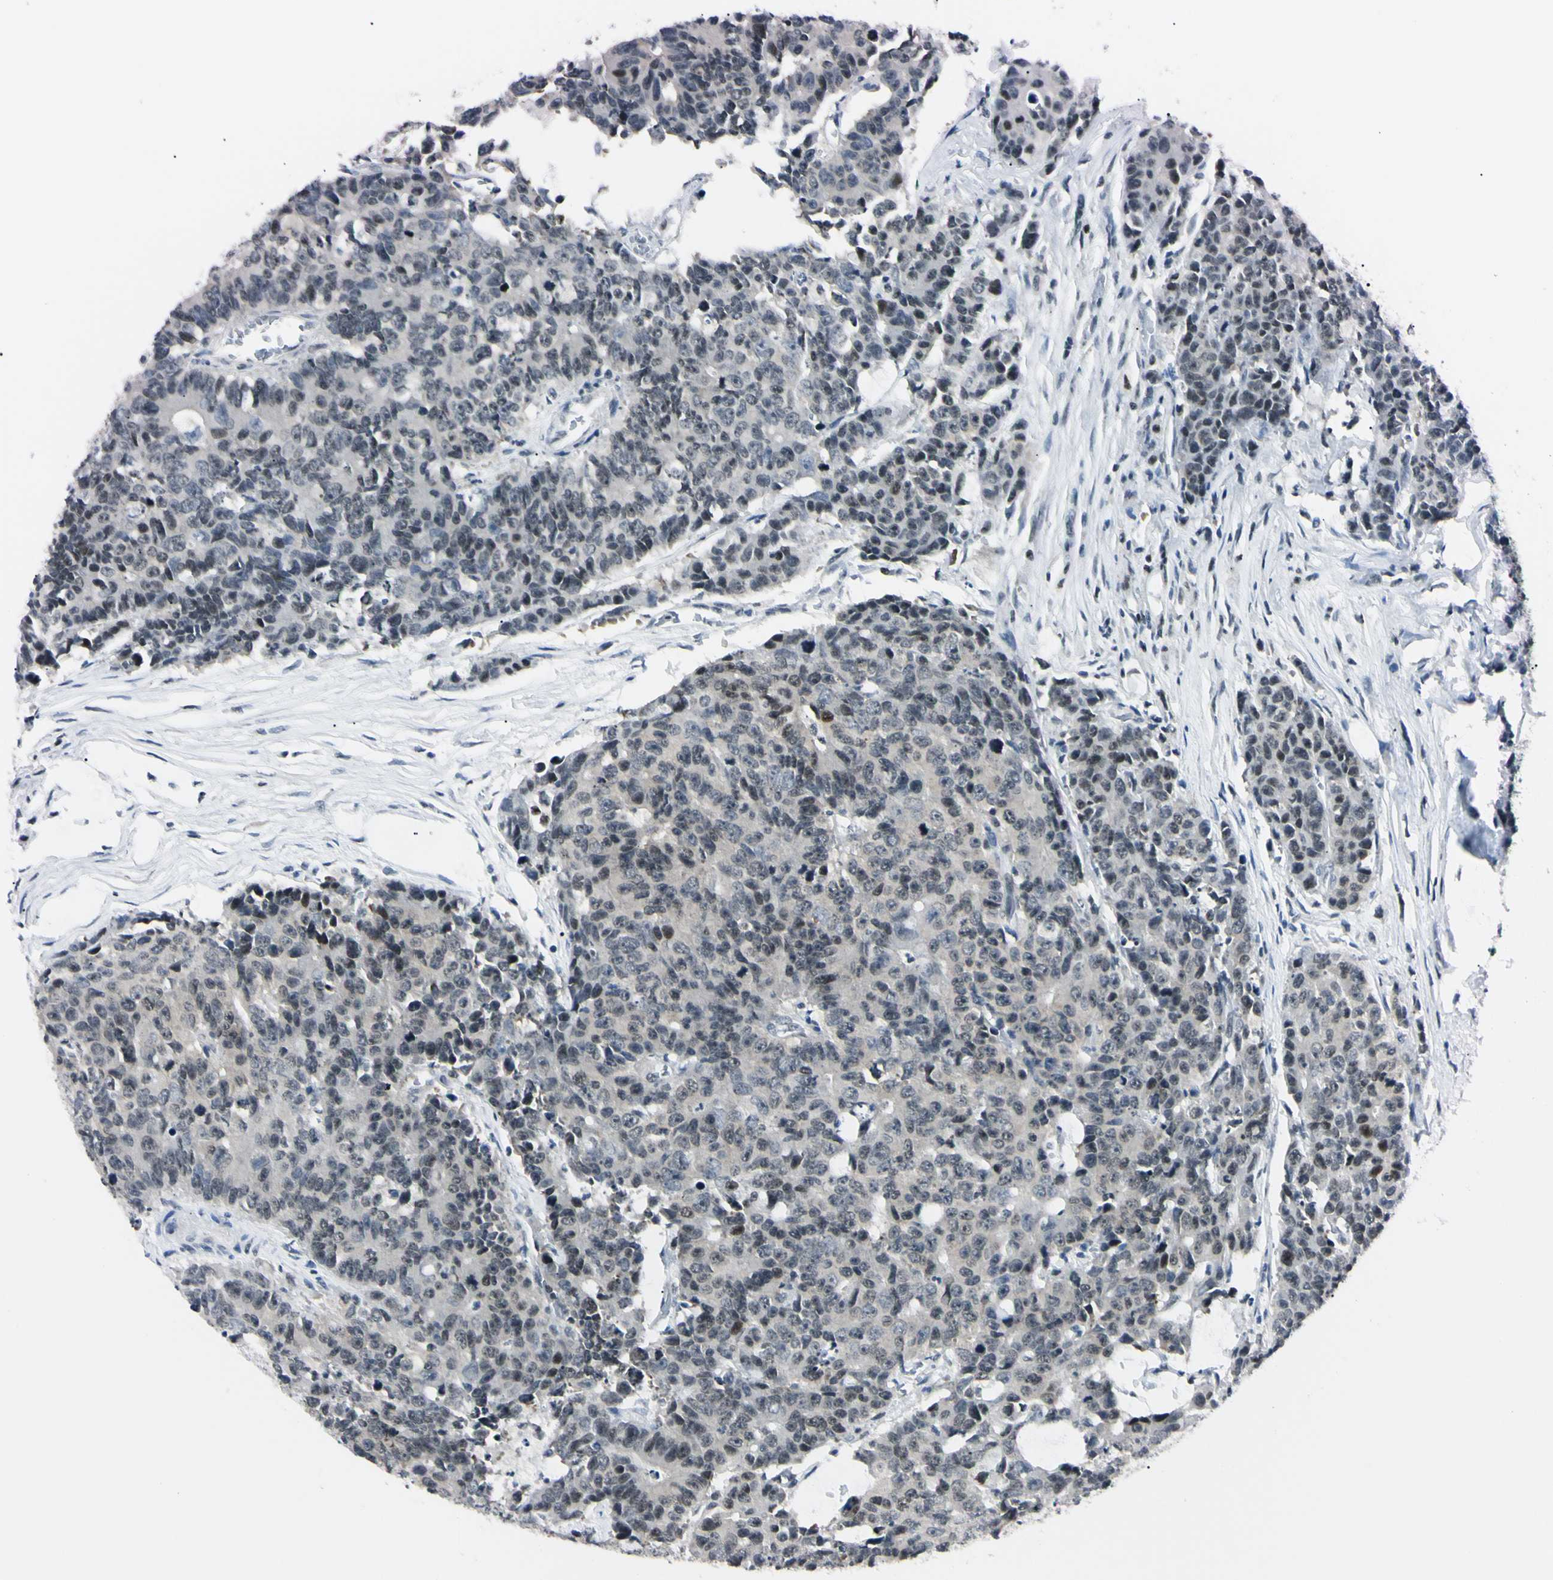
{"staining": {"intensity": "negative", "quantity": "none", "location": "none"}, "tissue": "colorectal cancer", "cell_type": "Tumor cells", "image_type": "cancer", "snomed": [{"axis": "morphology", "description": "Adenocarcinoma, NOS"}, {"axis": "topography", "description": "Colon"}], "caption": "A histopathology image of human colorectal cancer (adenocarcinoma) is negative for staining in tumor cells.", "gene": "C1orf174", "patient": {"sex": "female", "age": 86}}